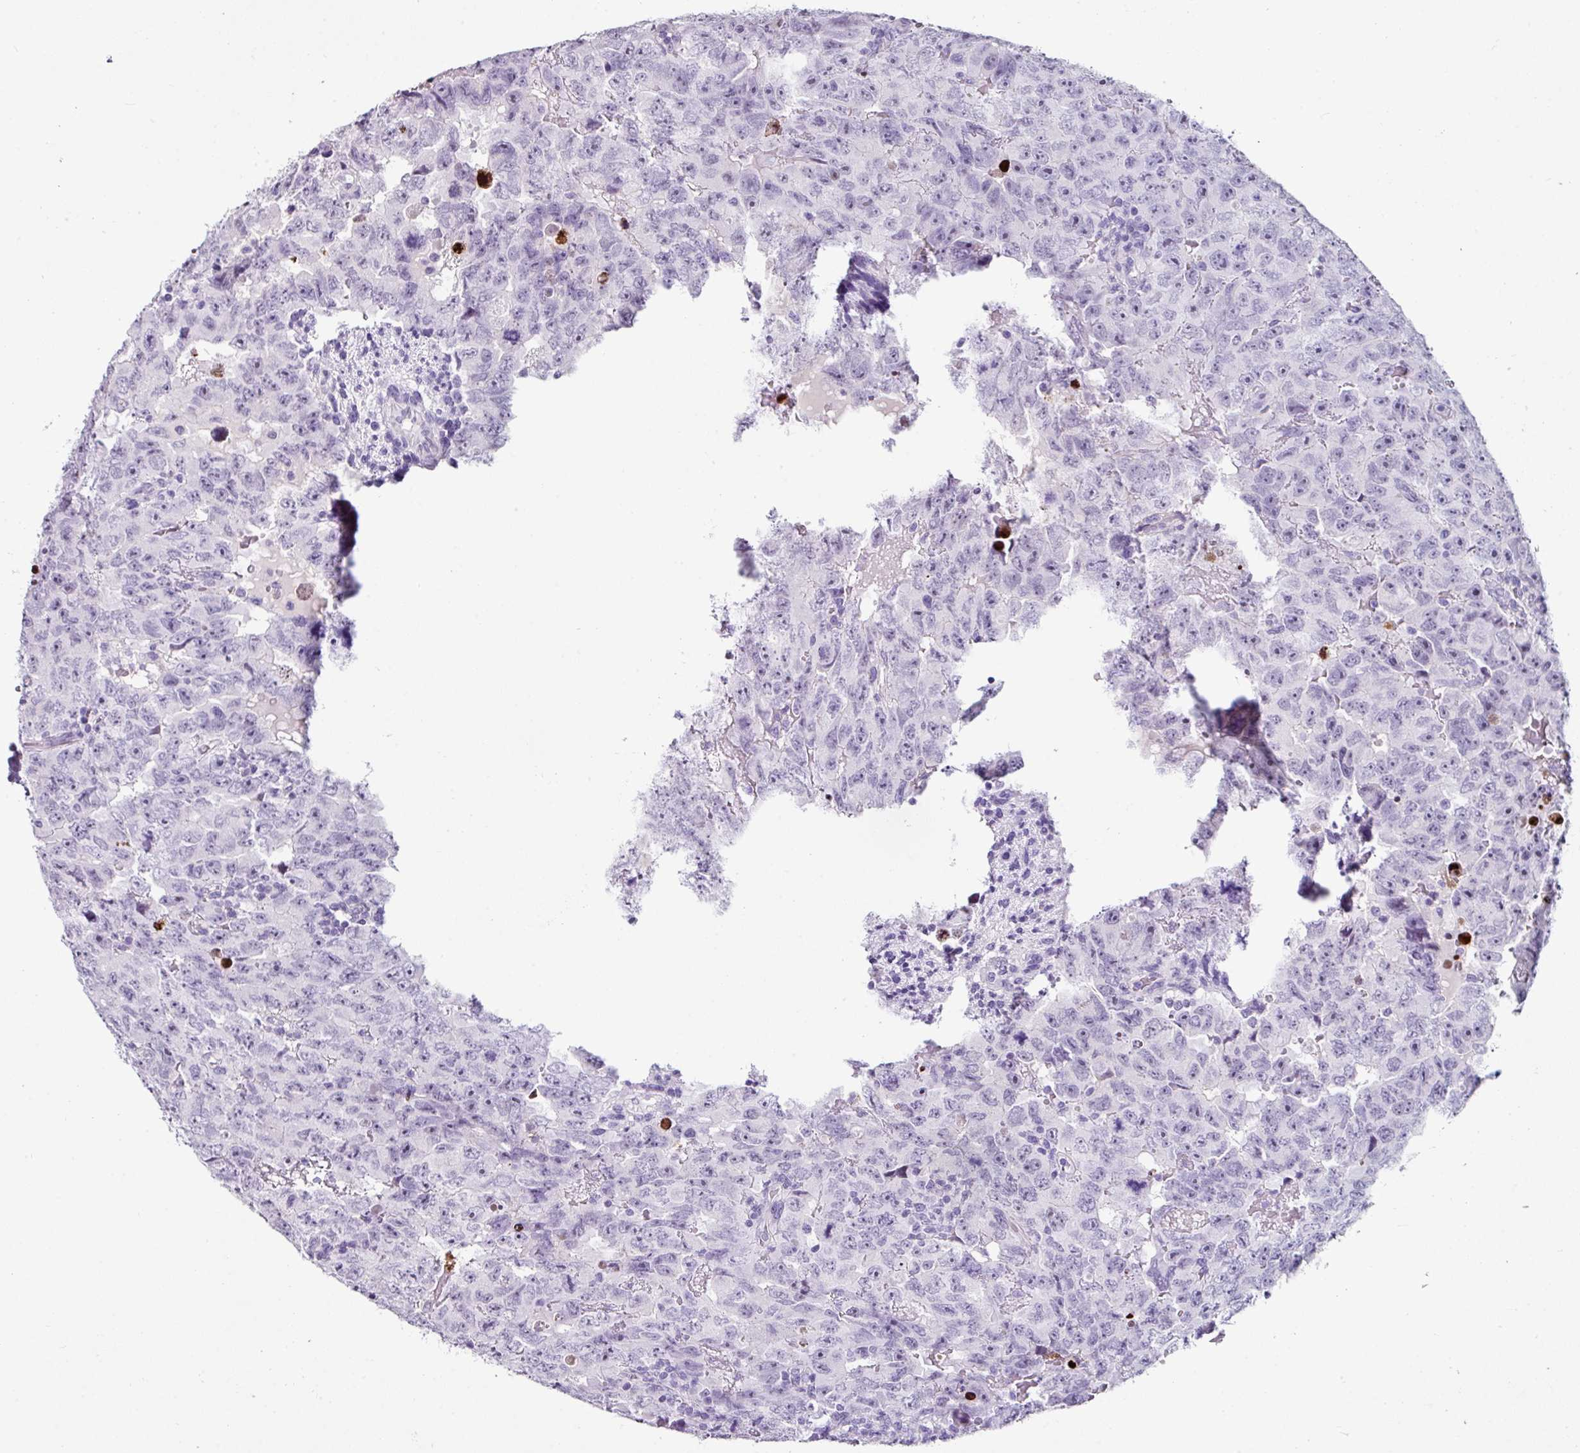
{"staining": {"intensity": "negative", "quantity": "none", "location": "none"}, "tissue": "testis cancer", "cell_type": "Tumor cells", "image_type": "cancer", "snomed": [{"axis": "morphology", "description": "Carcinoma, Embryonal, NOS"}, {"axis": "topography", "description": "Testis"}], "caption": "Immunohistochemistry (IHC) image of testis cancer stained for a protein (brown), which exhibits no expression in tumor cells.", "gene": "TRA2A", "patient": {"sex": "male", "age": 24}}